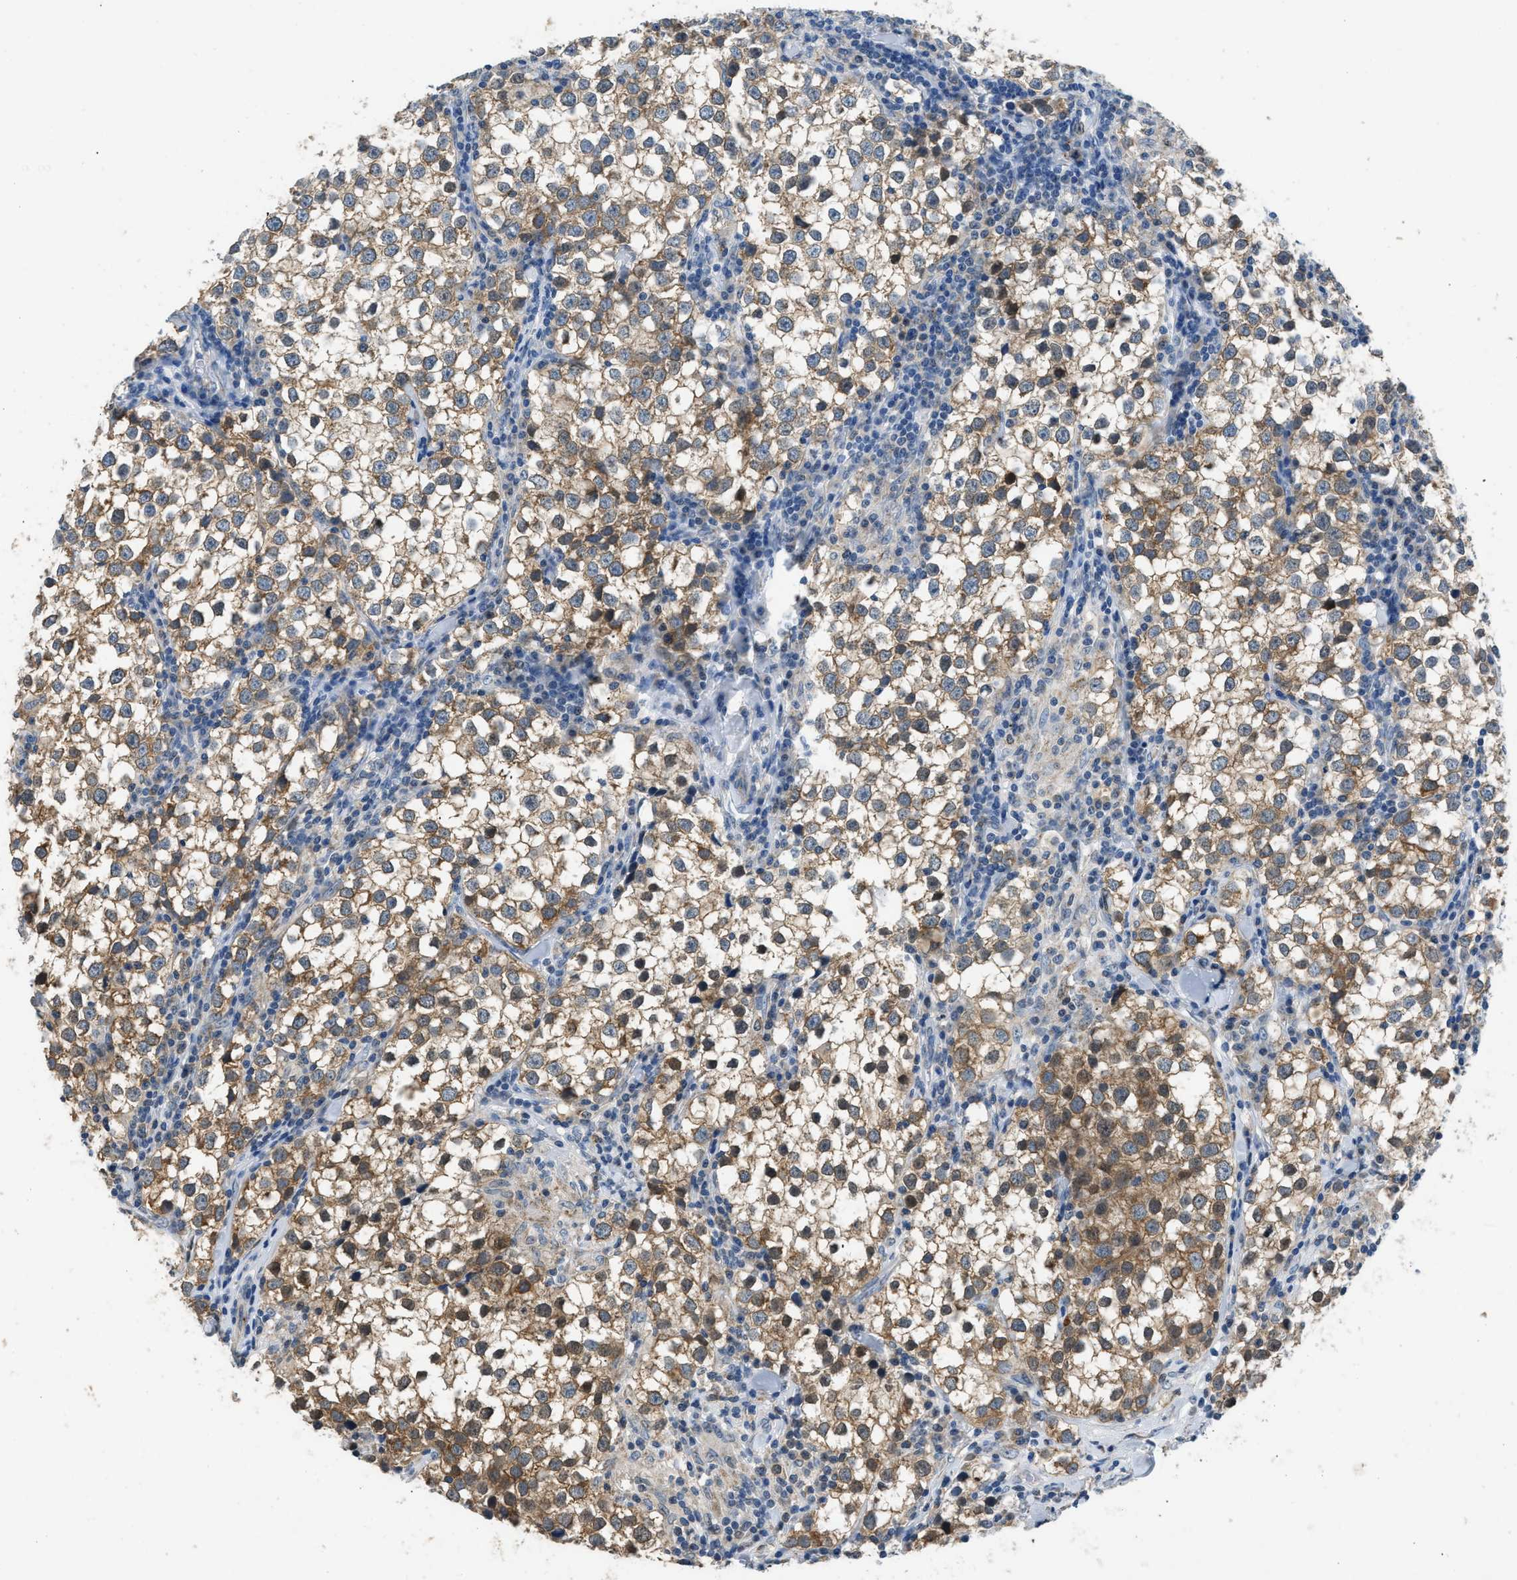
{"staining": {"intensity": "moderate", "quantity": ">75%", "location": "cytoplasmic/membranous"}, "tissue": "testis cancer", "cell_type": "Tumor cells", "image_type": "cancer", "snomed": [{"axis": "morphology", "description": "Seminoma, NOS"}, {"axis": "morphology", "description": "Carcinoma, Embryonal, NOS"}, {"axis": "topography", "description": "Testis"}], "caption": "A brown stain shows moderate cytoplasmic/membranous positivity of a protein in testis seminoma tumor cells. (Stains: DAB (3,3'-diaminobenzidine) in brown, nuclei in blue, Microscopy: brightfield microscopy at high magnification).", "gene": "TOMM34", "patient": {"sex": "male", "age": 36}}